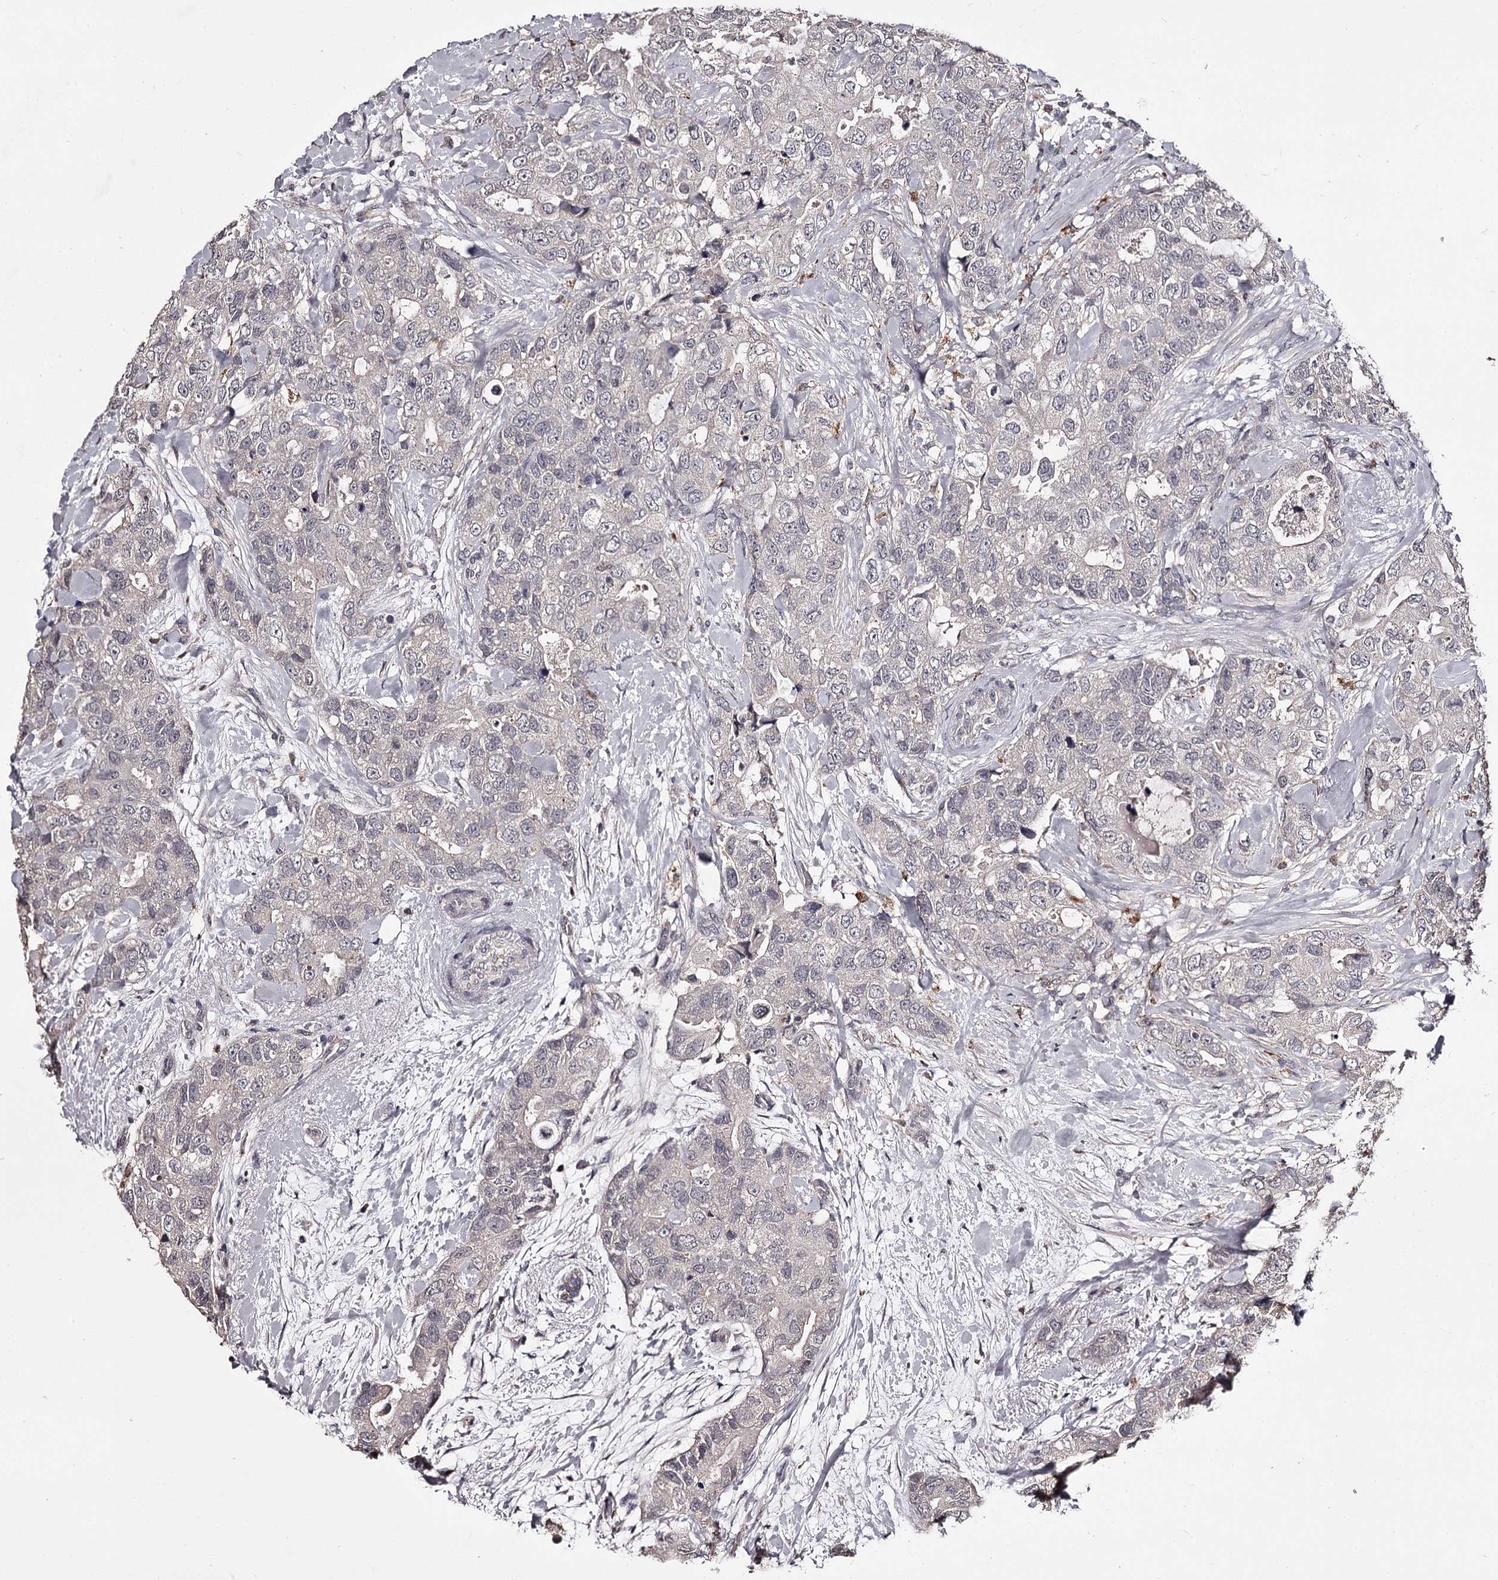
{"staining": {"intensity": "negative", "quantity": "none", "location": "none"}, "tissue": "breast cancer", "cell_type": "Tumor cells", "image_type": "cancer", "snomed": [{"axis": "morphology", "description": "Duct carcinoma"}, {"axis": "topography", "description": "Breast"}], "caption": "Breast cancer stained for a protein using immunohistochemistry shows no expression tumor cells.", "gene": "SLC32A1", "patient": {"sex": "female", "age": 62}}